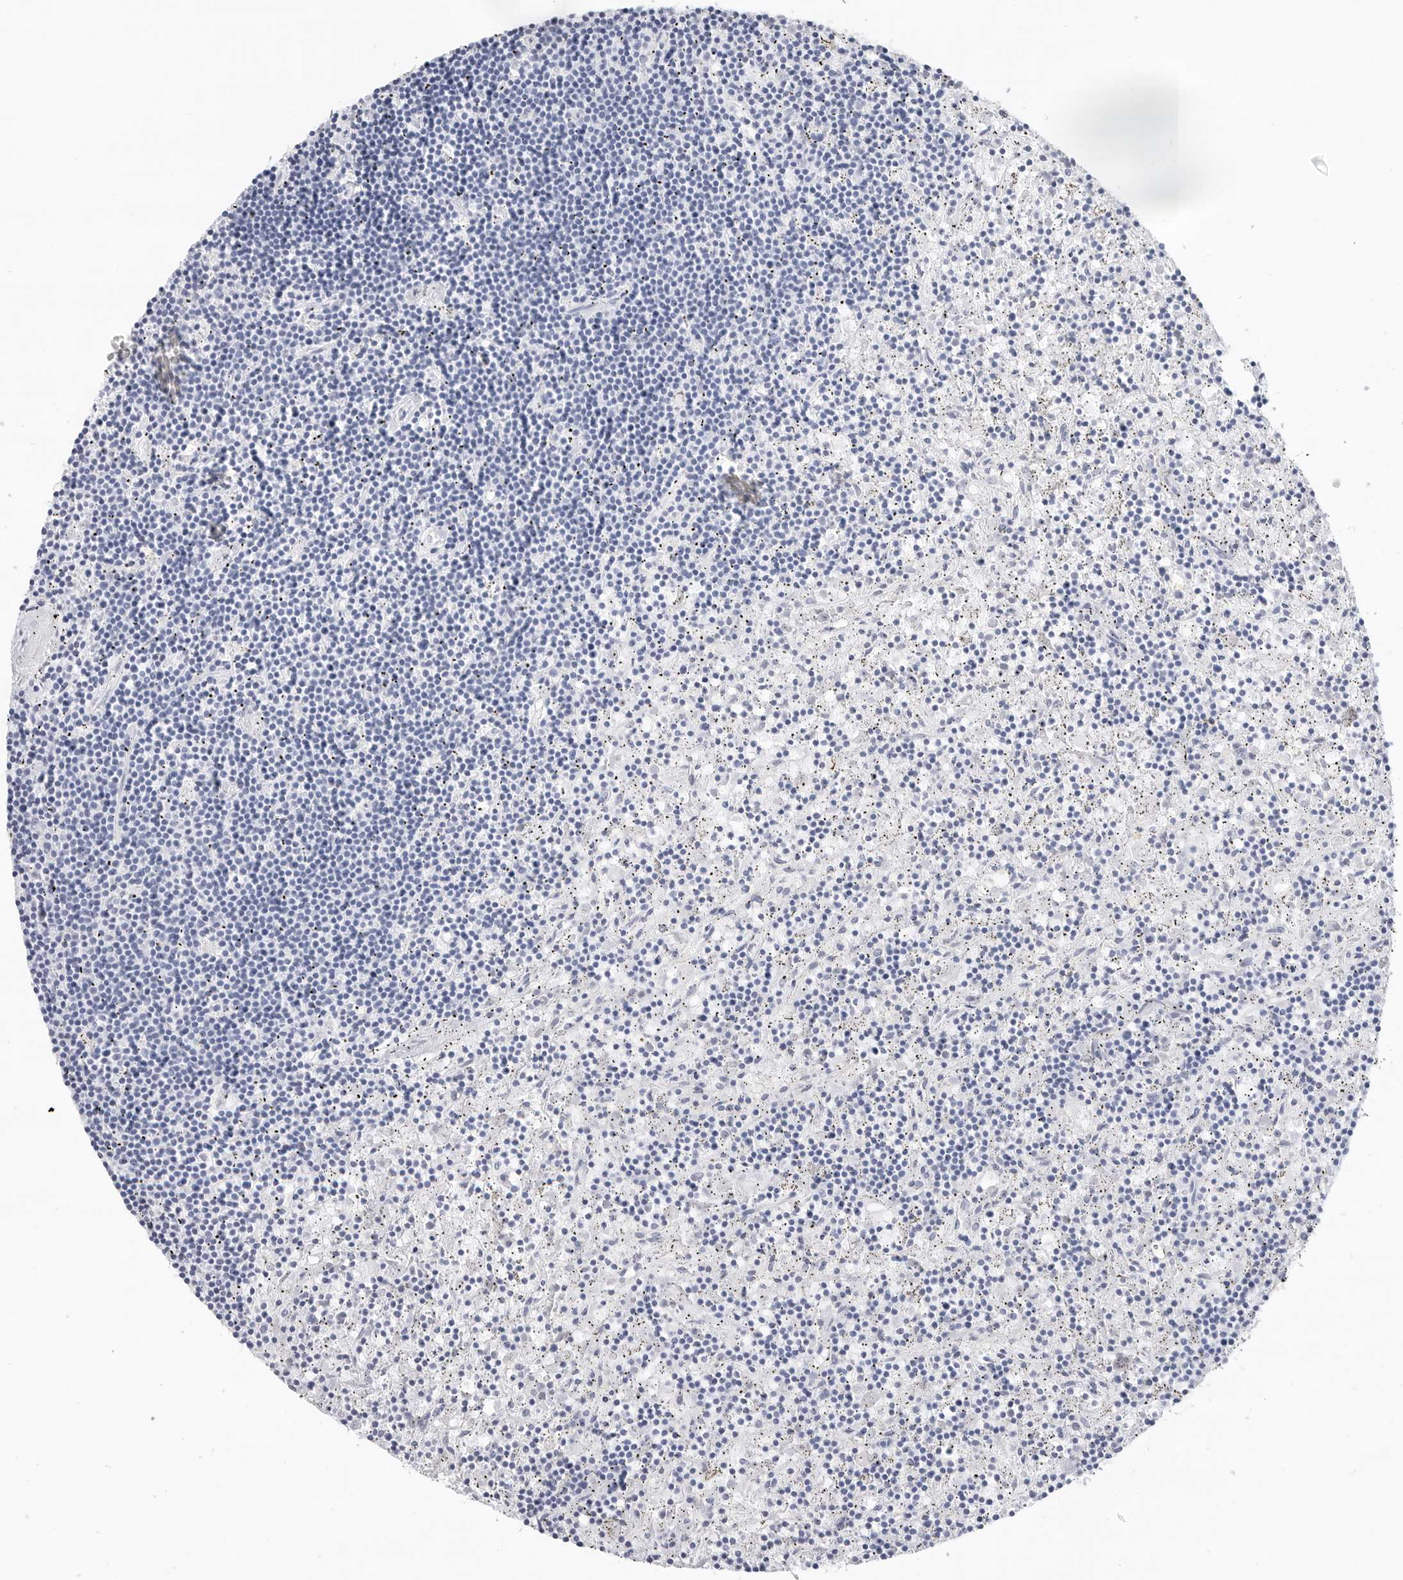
{"staining": {"intensity": "negative", "quantity": "none", "location": "none"}, "tissue": "lymphoma", "cell_type": "Tumor cells", "image_type": "cancer", "snomed": [{"axis": "morphology", "description": "Malignant lymphoma, non-Hodgkin's type, Low grade"}, {"axis": "topography", "description": "Spleen"}], "caption": "Lymphoma was stained to show a protein in brown. There is no significant positivity in tumor cells.", "gene": "SLC19A1", "patient": {"sex": "male", "age": 76}}